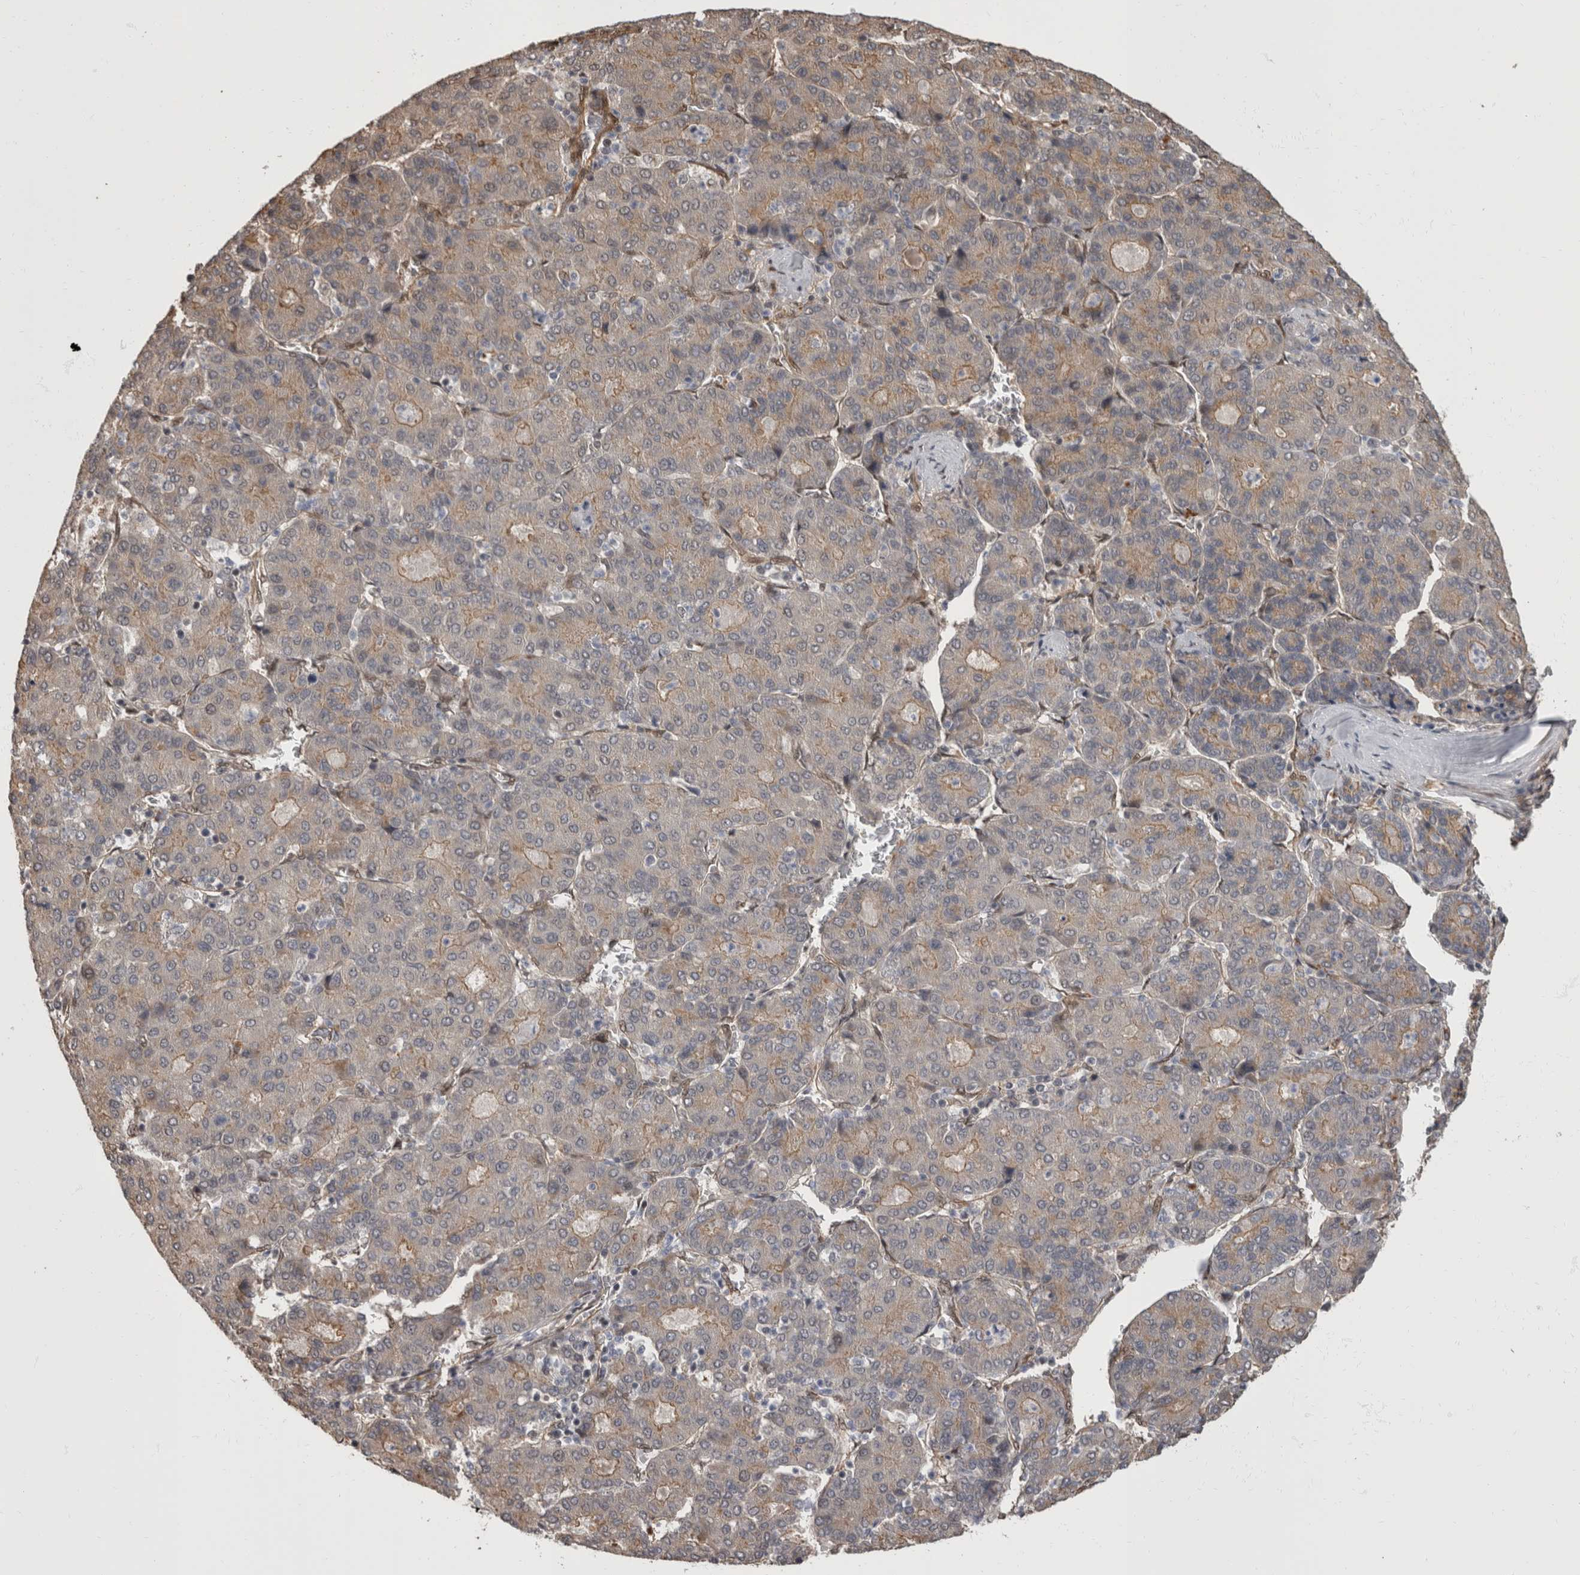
{"staining": {"intensity": "weak", "quantity": "<25%", "location": "cytoplasmic/membranous"}, "tissue": "liver cancer", "cell_type": "Tumor cells", "image_type": "cancer", "snomed": [{"axis": "morphology", "description": "Carcinoma, Hepatocellular, NOS"}, {"axis": "topography", "description": "Liver"}], "caption": "This is an immunohistochemistry histopathology image of human liver cancer (hepatocellular carcinoma). There is no staining in tumor cells.", "gene": "AKT3", "patient": {"sex": "male", "age": 65}}